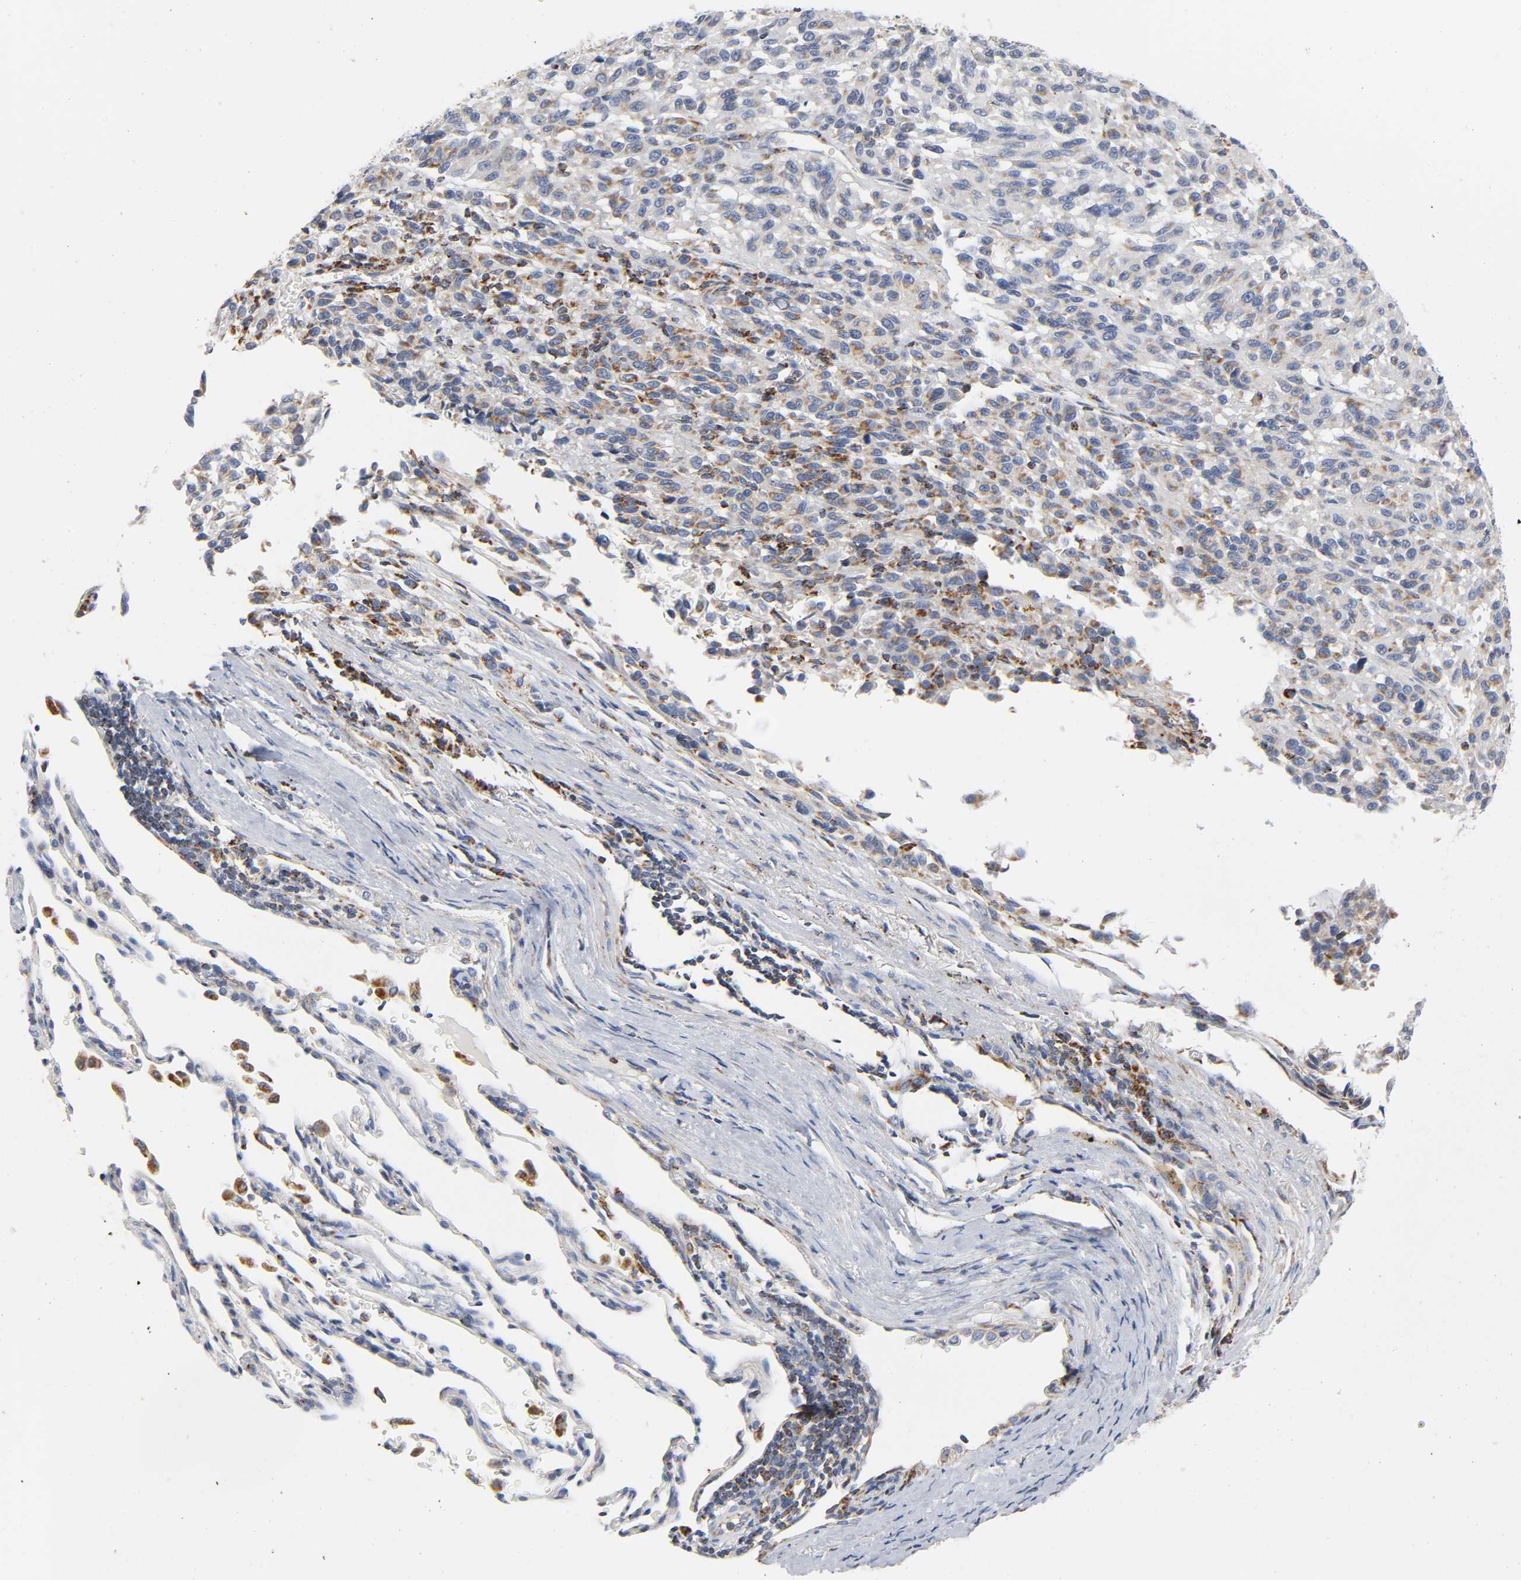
{"staining": {"intensity": "moderate", "quantity": "25%-75%", "location": "cytoplasmic/membranous"}, "tissue": "melanoma", "cell_type": "Tumor cells", "image_type": "cancer", "snomed": [{"axis": "morphology", "description": "Malignant melanoma, Metastatic site"}, {"axis": "topography", "description": "Lung"}], "caption": "Immunohistochemical staining of human malignant melanoma (metastatic site) shows moderate cytoplasmic/membranous protein positivity in about 25%-75% of tumor cells.", "gene": "BAK1", "patient": {"sex": "male", "age": 64}}